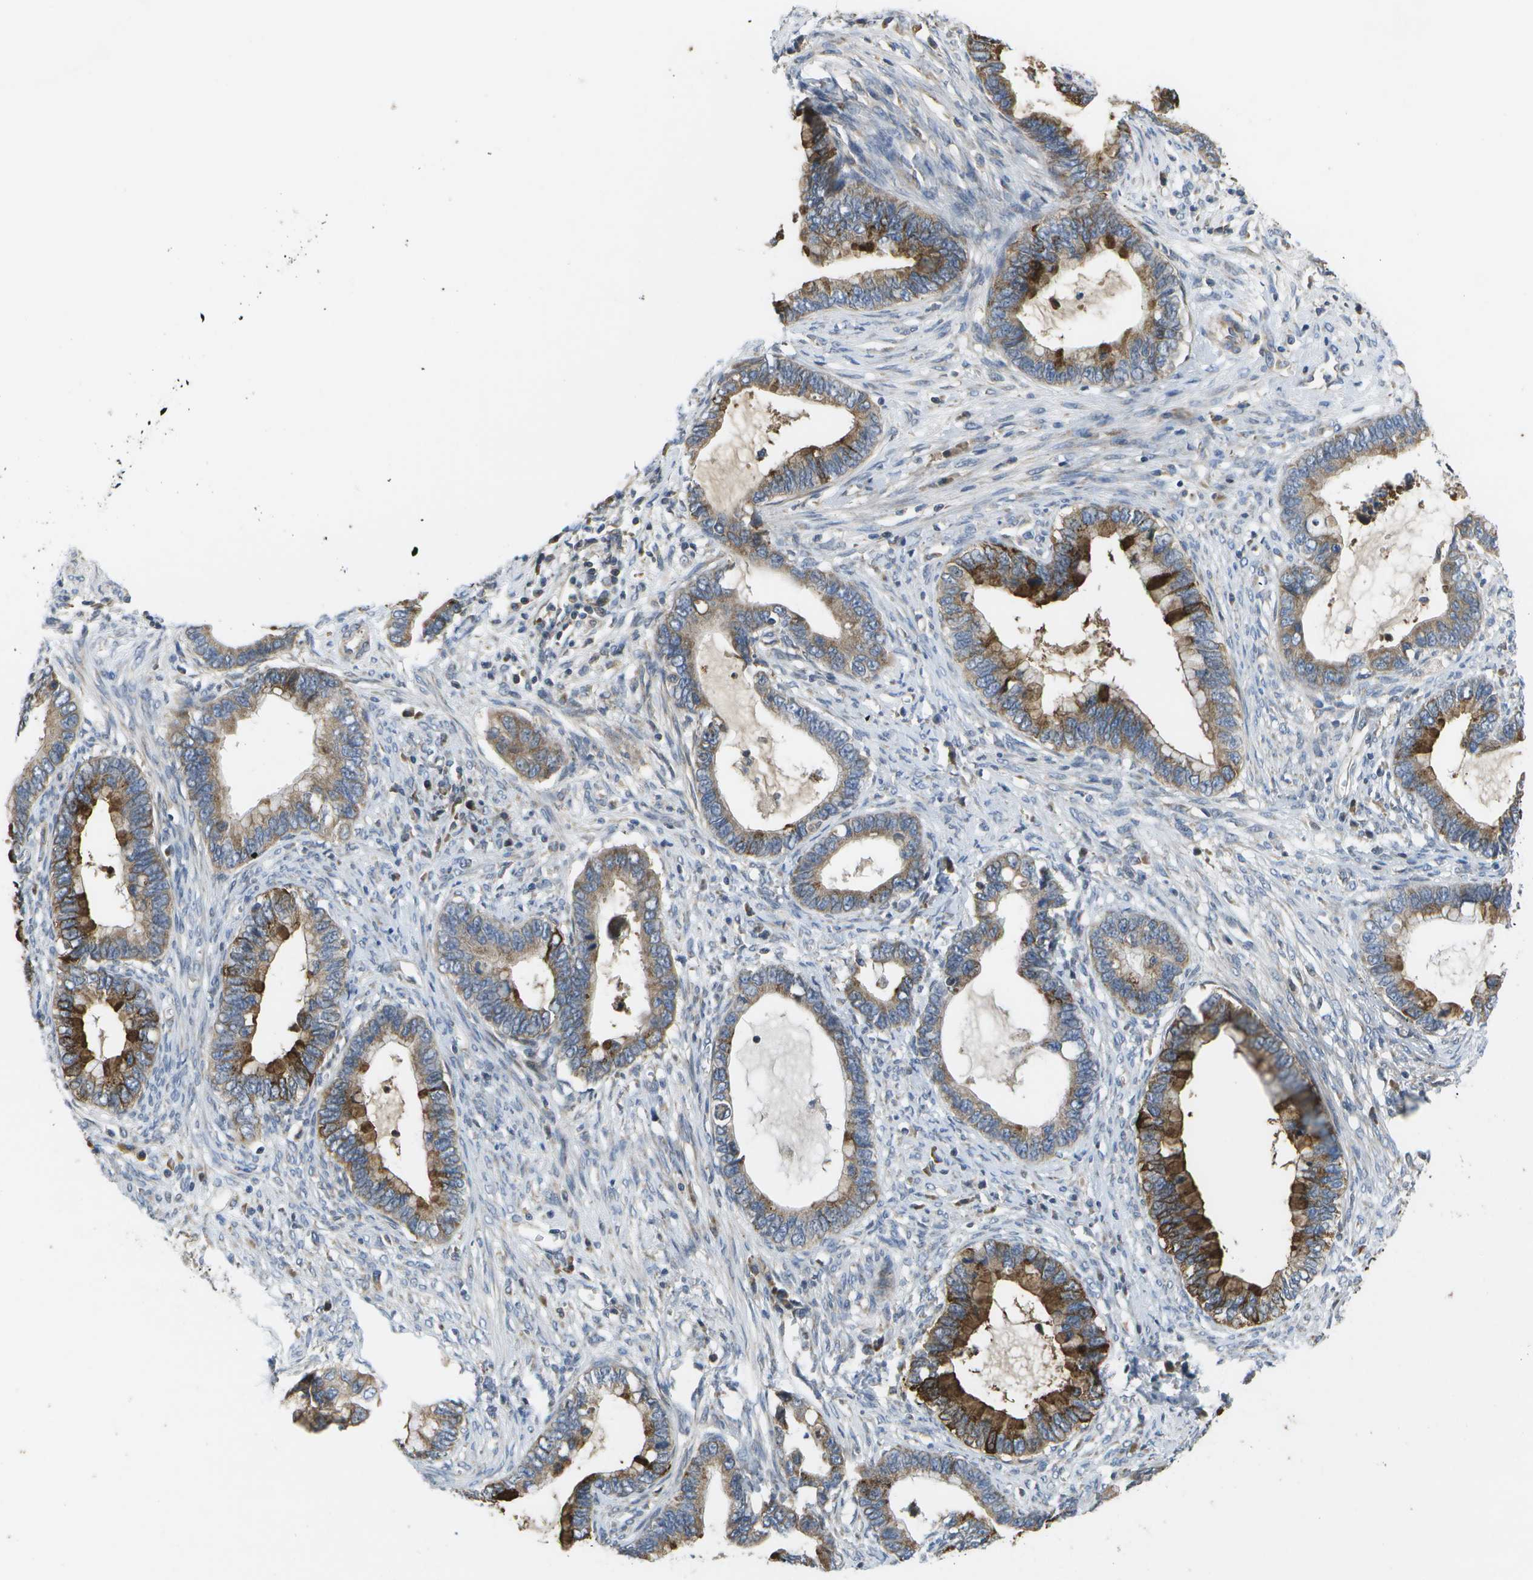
{"staining": {"intensity": "strong", "quantity": "25%-75%", "location": "cytoplasmic/membranous"}, "tissue": "cervical cancer", "cell_type": "Tumor cells", "image_type": "cancer", "snomed": [{"axis": "morphology", "description": "Adenocarcinoma, NOS"}, {"axis": "topography", "description": "Cervix"}], "caption": "The photomicrograph reveals a brown stain indicating the presence of a protein in the cytoplasmic/membranous of tumor cells in cervical cancer (adenocarcinoma).", "gene": "HADHA", "patient": {"sex": "female", "age": 44}}